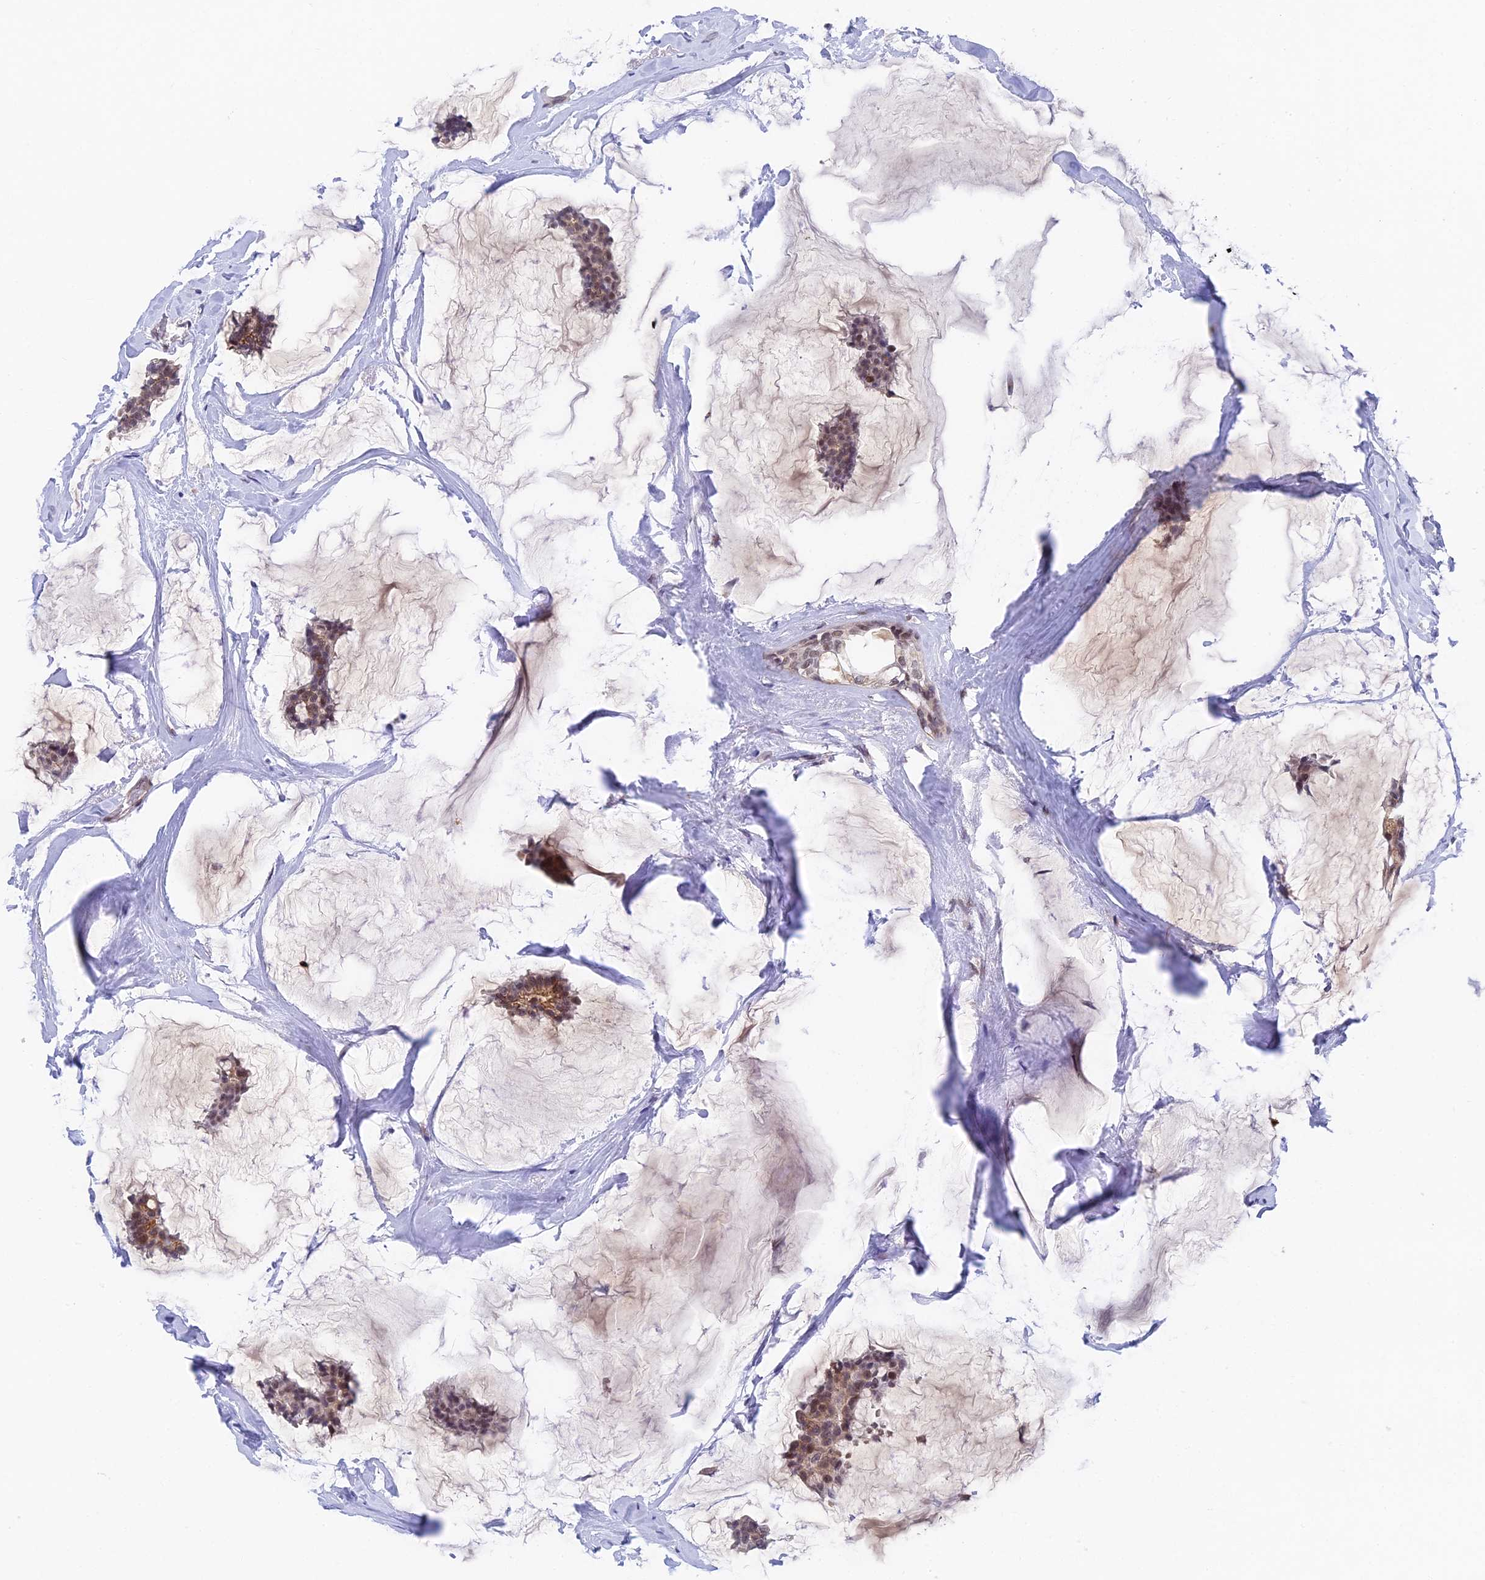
{"staining": {"intensity": "moderate", "quantity": "25%-75%", "location": "cytoplasmic/membranous,nuclear"}, "tissue": "breast cancer", "cell_type": "Tumor cells", "image_type": "cancer", "snomed": [{"axis": "morphology", "description": "Duct carcinoma"}, {"axis": "topography", "description": "Breast"}], "caption": "An immunohistochemistry (IHC) photomicrograph of tumor tissue is shown. Protein staining in brown labels moderate cytoplasmic/membranous and nuclear positivity in breast invasive ductal carcinoma within tumor cells. The staining was performed using DAB (3,3'-diaminobenzidine), with brown indicating positive protein expression. Nuclei are stained blue with hematoxylin.", "gene": "NSMCE1", "patient": {"sex": "female", "age": 93}}